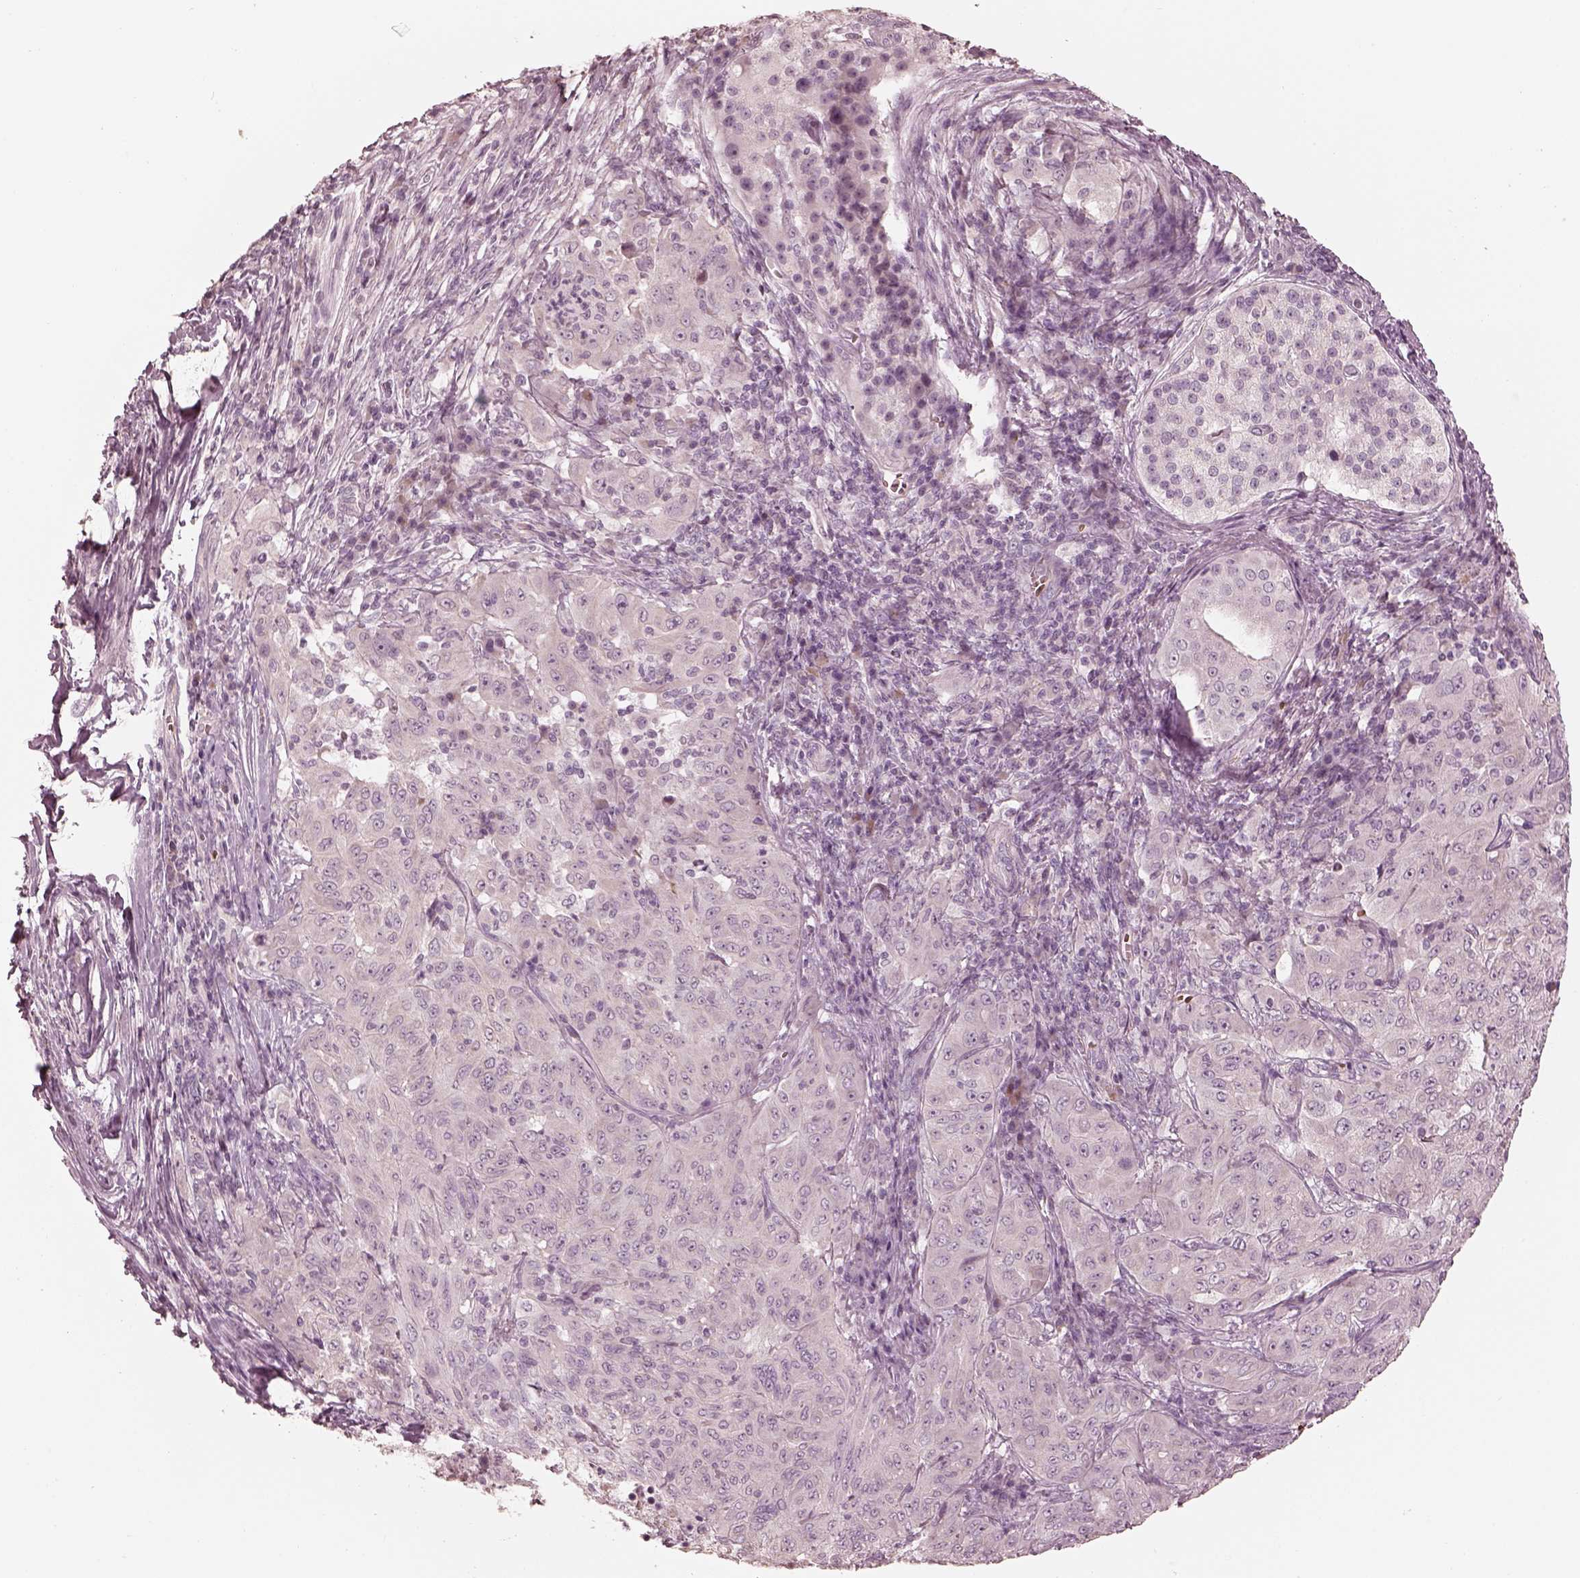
{"staining": {"intensity": "negative", "quantity": "none", "location": "none"}, "tissue": "pancreatic cancer", "cell_type": "Tumor cells", "image_type": "cancer", "snomed": [{"axis": "morphology", "description": "Adenocarcinoma, NOS"}, {"axis": "topography", "description": "Pancreas"}], "caption": "Pancreatic cancer (adenocarcinoma) was stained to show a protein in brown. There is no significant positivity in tumor cells.", "gene": "ANKLE1", "patient": {"sex": "male", "age": 63}}